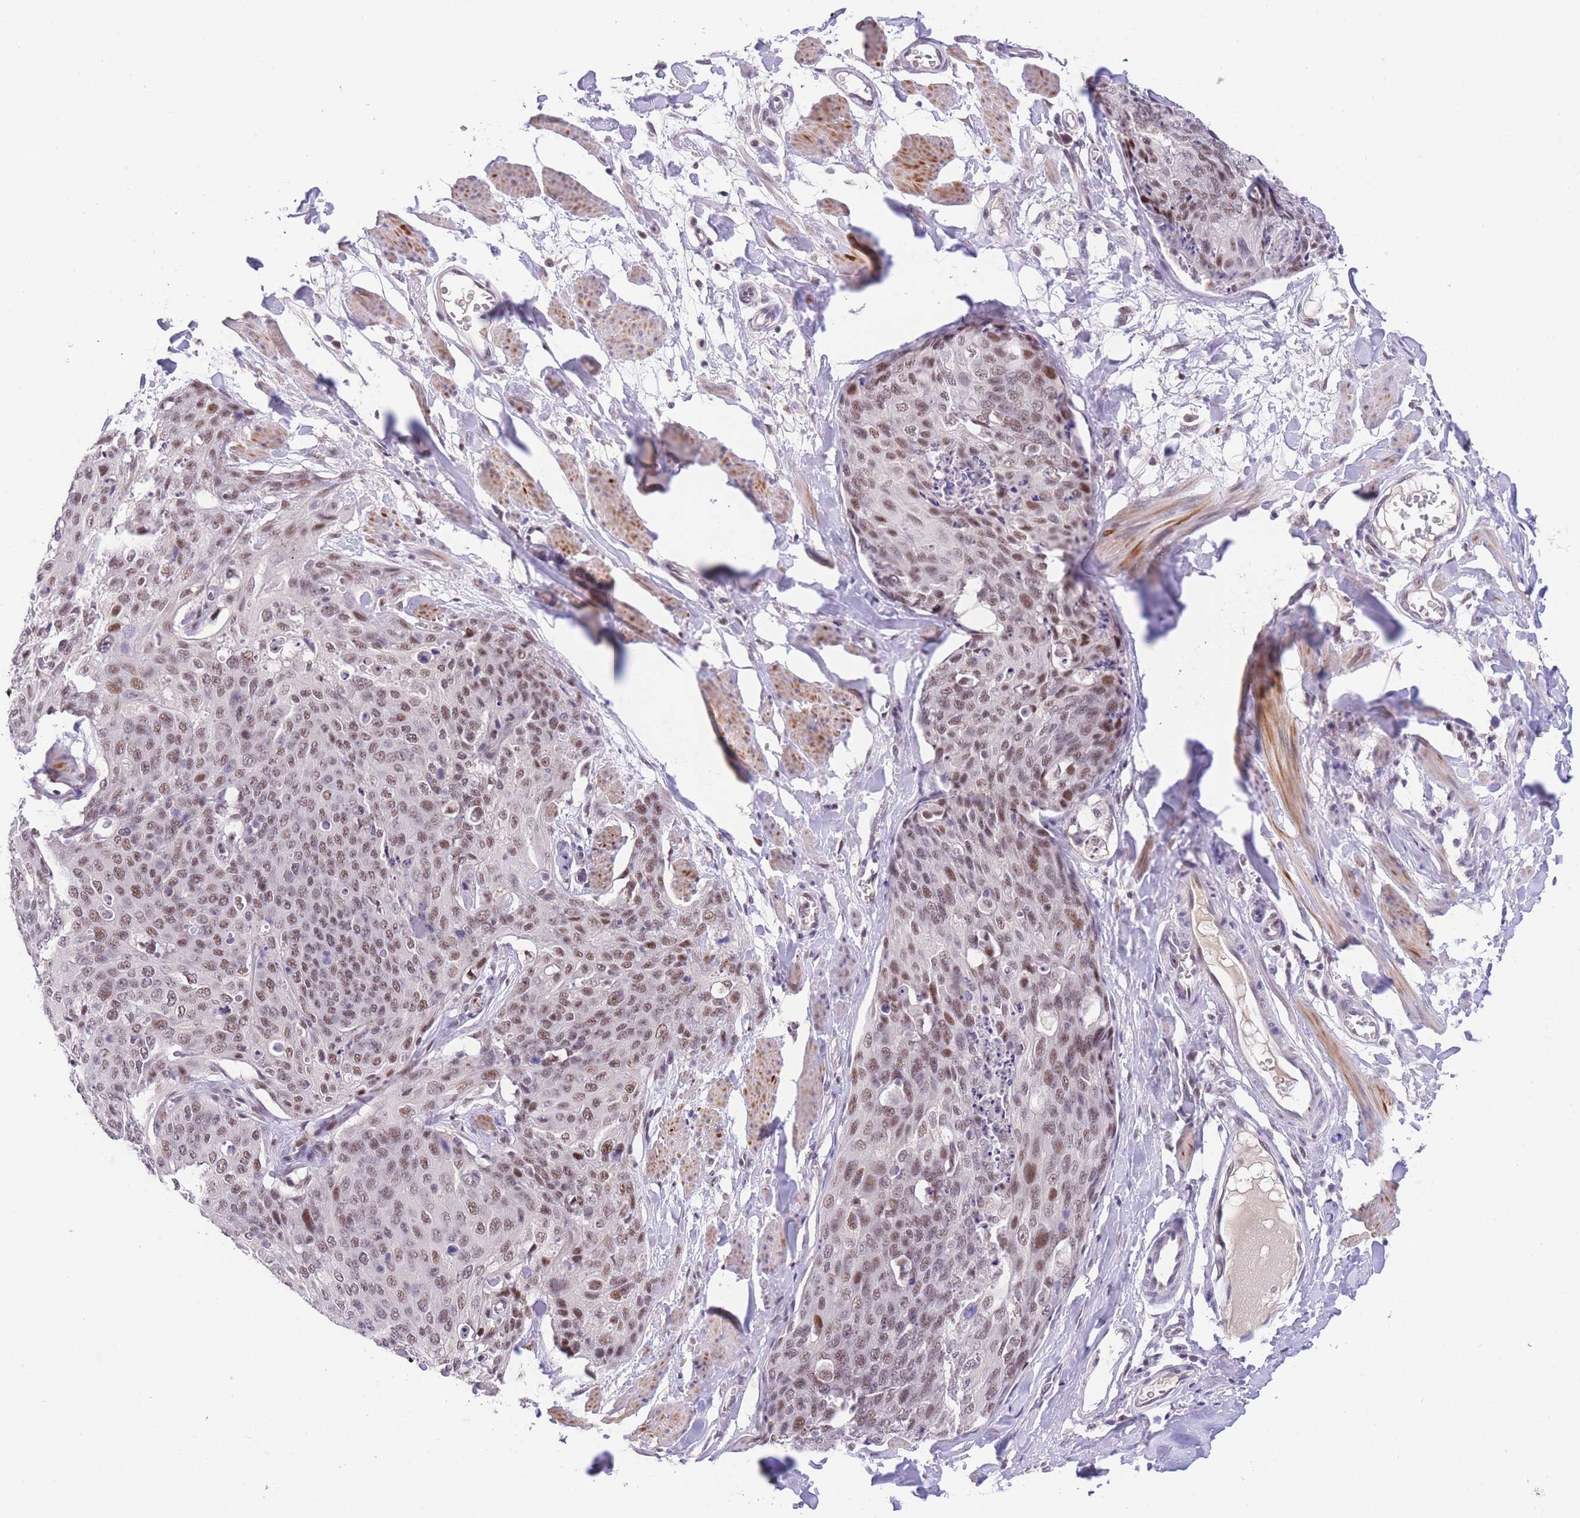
{"staining": {"intensity": "moderate", "quantity": ">75%", "location": "nuclear"}, "tissue": "skin cancer", "cell_type": "Tumor cells", "image_type": "cancer", "snomed": [{"axis": "morphology", "description": "Squamous cell carcinoma, NOS"}, {"axis": "topography", "description": "Skin"}, {"axis": "topography", "description": "Vulva"}], "caption": "This photomicrograph demonstrates skin squamous cell carcinoma stained with immunohistochemistry to label a protein in brown. The nuclear of tumor cells show moderate positivity for the protein. Nuclei are counter-stained blue.", "gene": "SLC35F2", "patient": {"sex": "female", "age": 85}}